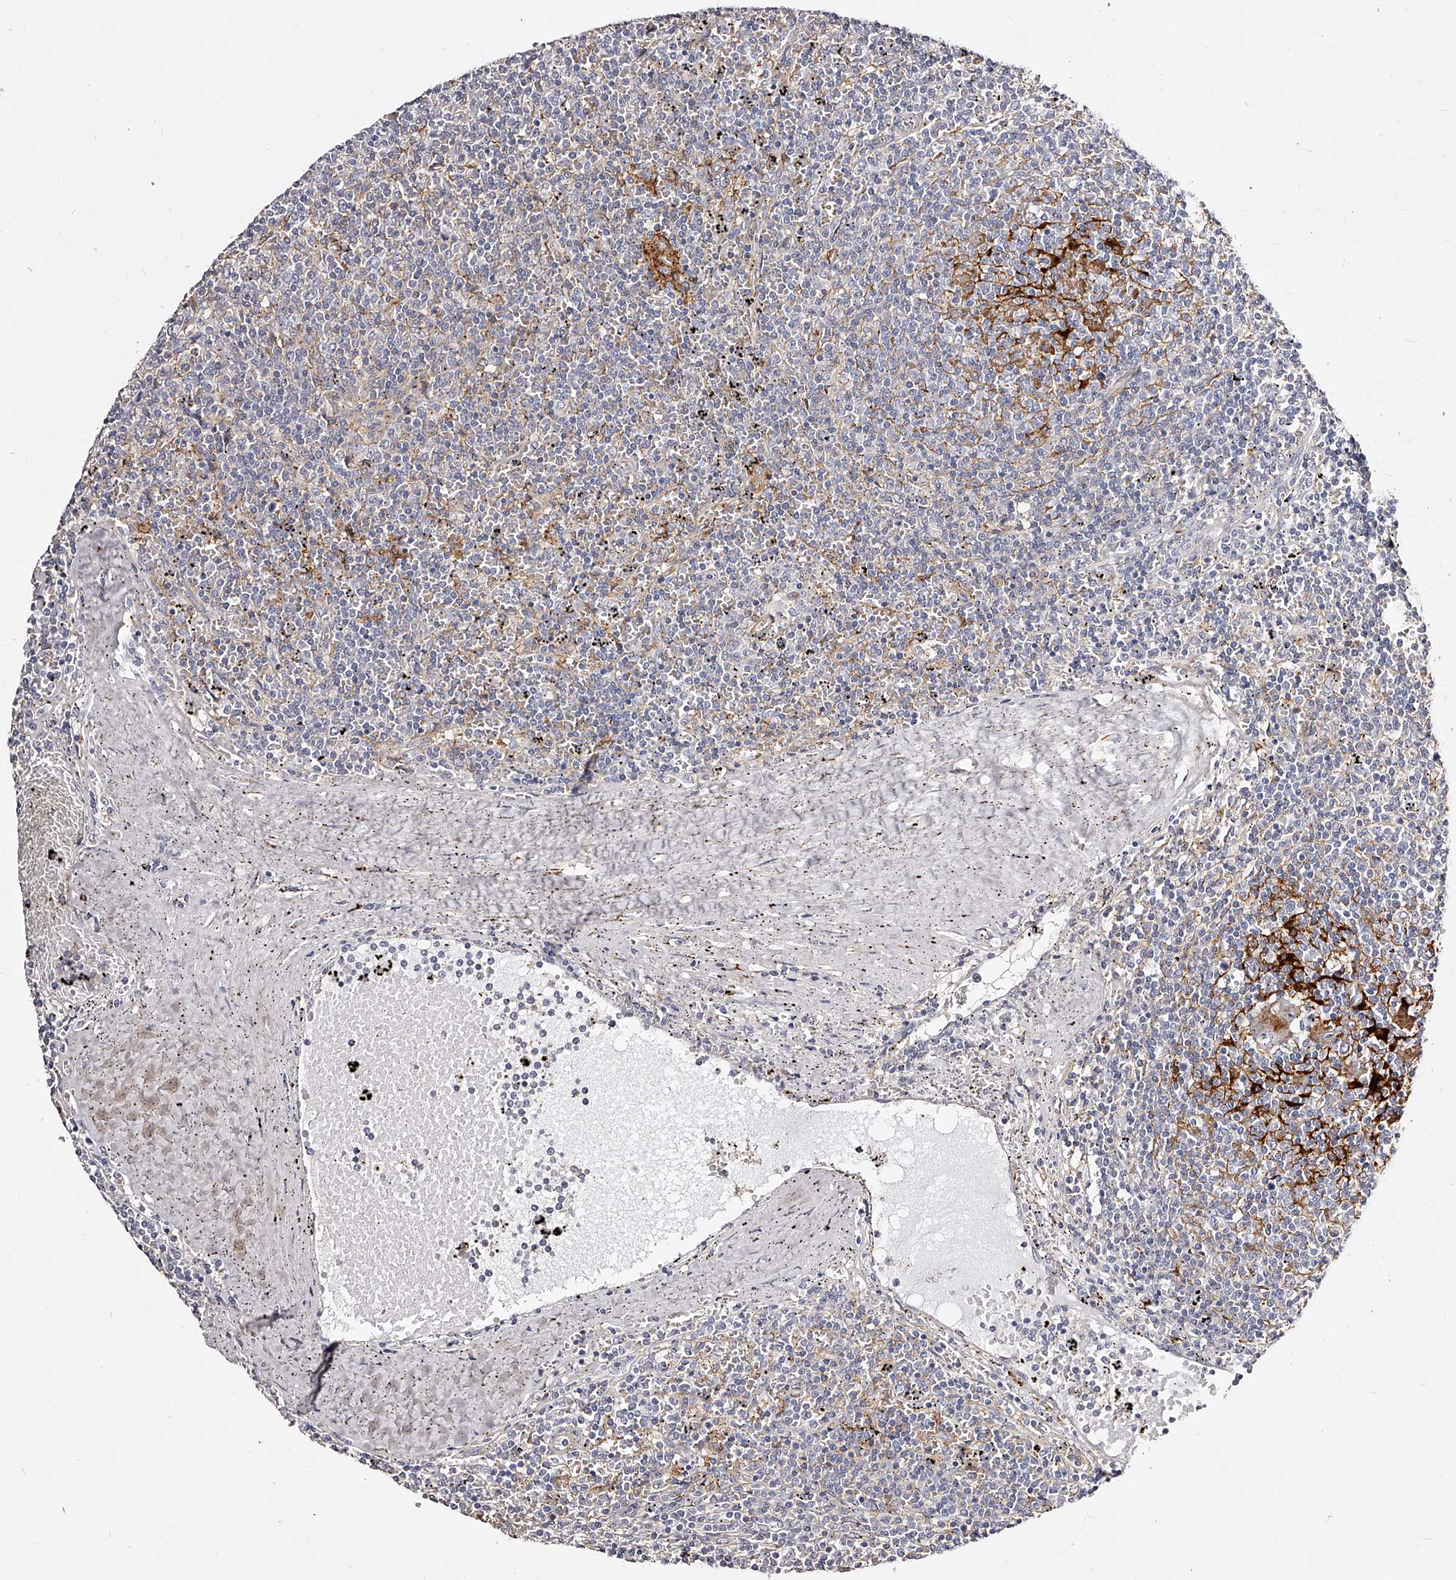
{"staining": {"intensity": "negative", "quantity": "none", "location": "none"}, "tissue": "lymphoma", "cell_type": "Tumor cells", "image_type": "cancer", "snomed": [{"axis": "morphology", "description": "Malignant lymphoma, non-Hodgkin's type, Low grade"}, {"axis": "topography", "description": "Spleen"}], "caption": "Immunohistochemistry image of human malignant lymphoma, non-Hodgkin's type (low-grade) stained for a protein (brown), which exhibits no staining in tumor cells.", "gene": "CD82", "patient": {"sex": "female", "age": 50}}